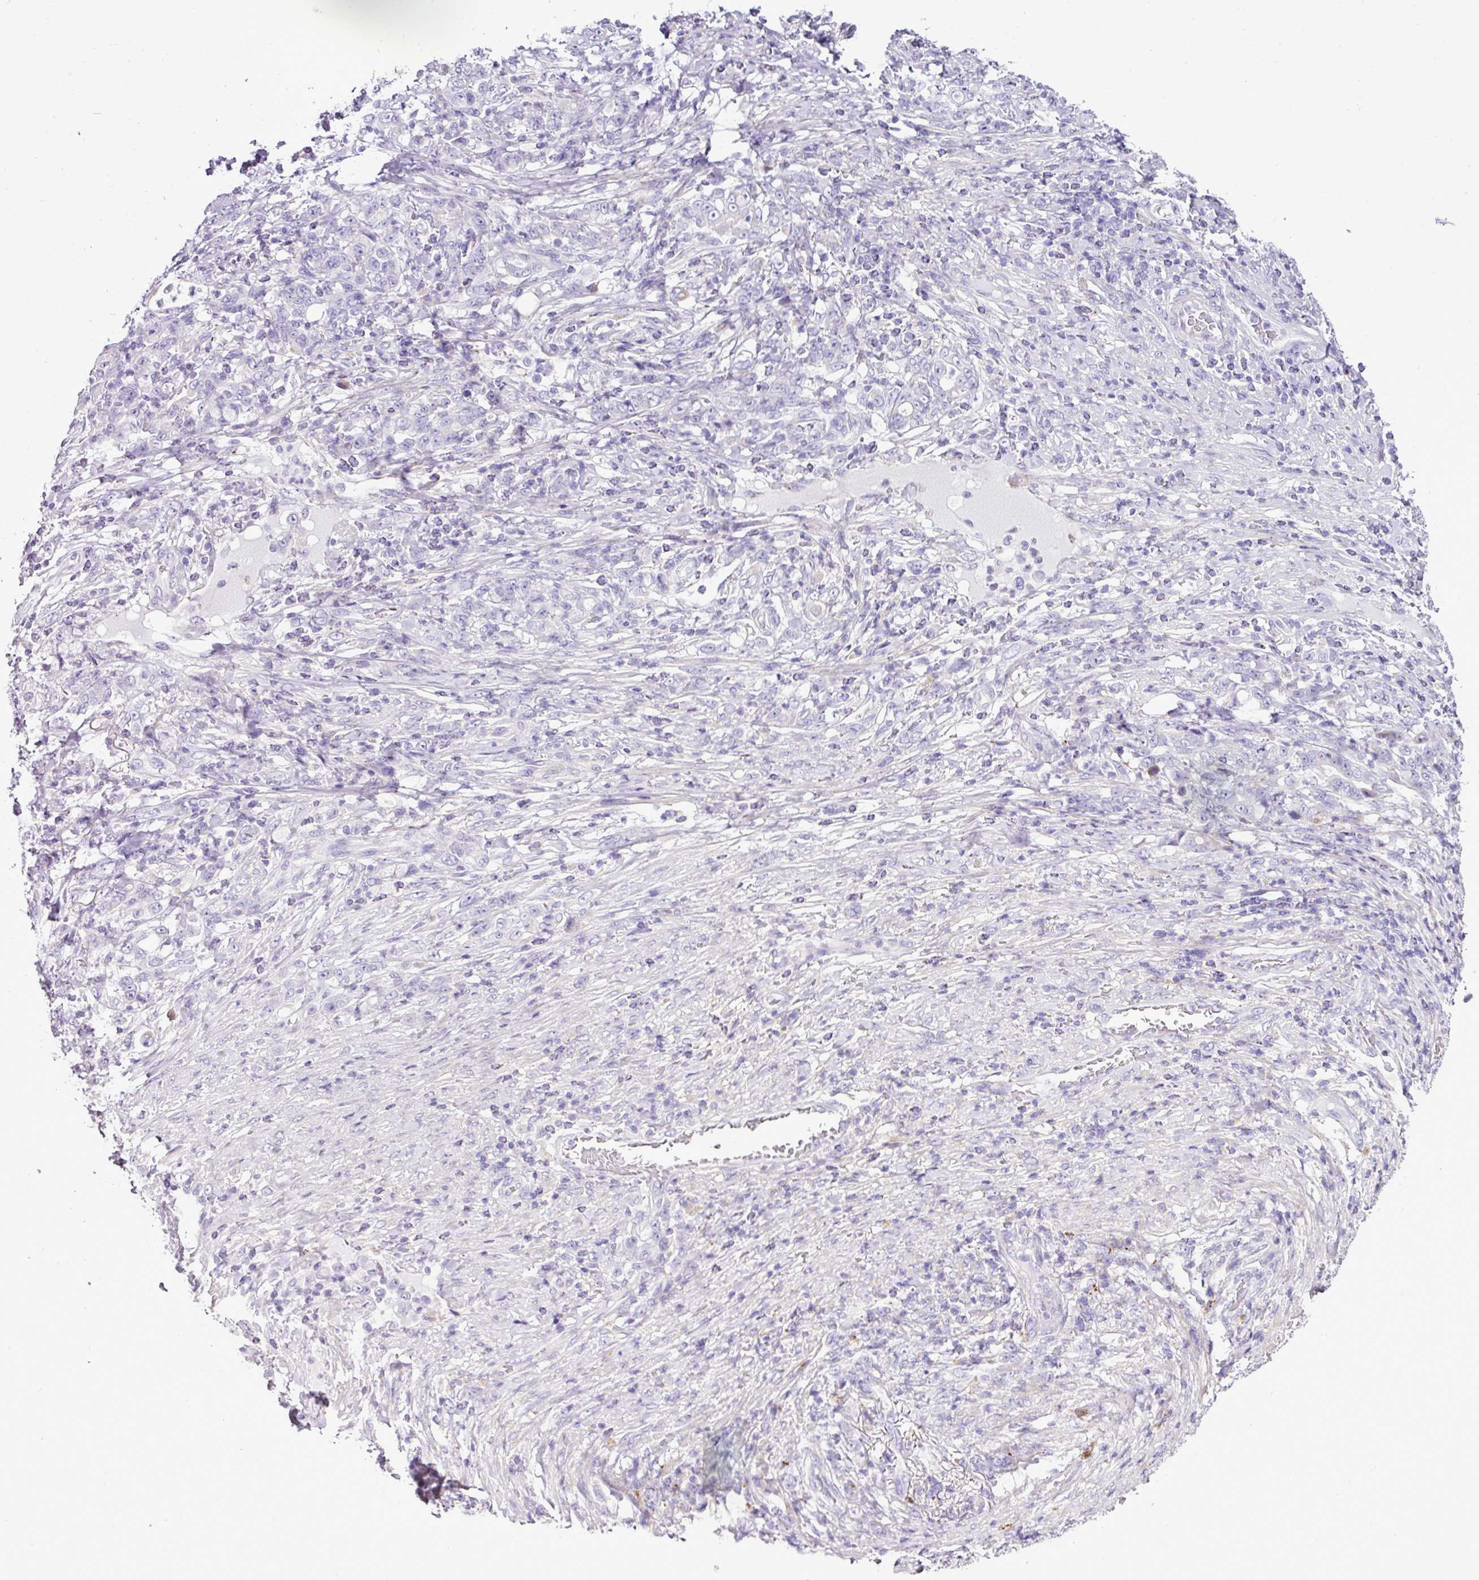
{"staining": {"intensity": "negative", "quantity": "none", "location": "none"}, "tissue": "stomach cancer", "cell_type": "Tumor cells", "image_type": "cancer", "snomed": [{"axis": "morphology", "description": "Adenocarcinoma, NOS"}, {"axis": "topography", "description": "Stomach"}], "caption": "Protein analysis of stomach cancer (adenocarcinoma) reveals no significant staining in tumor cells.", "gene": "PGAP4", "patient": {"sex": "female", "age": 79}}